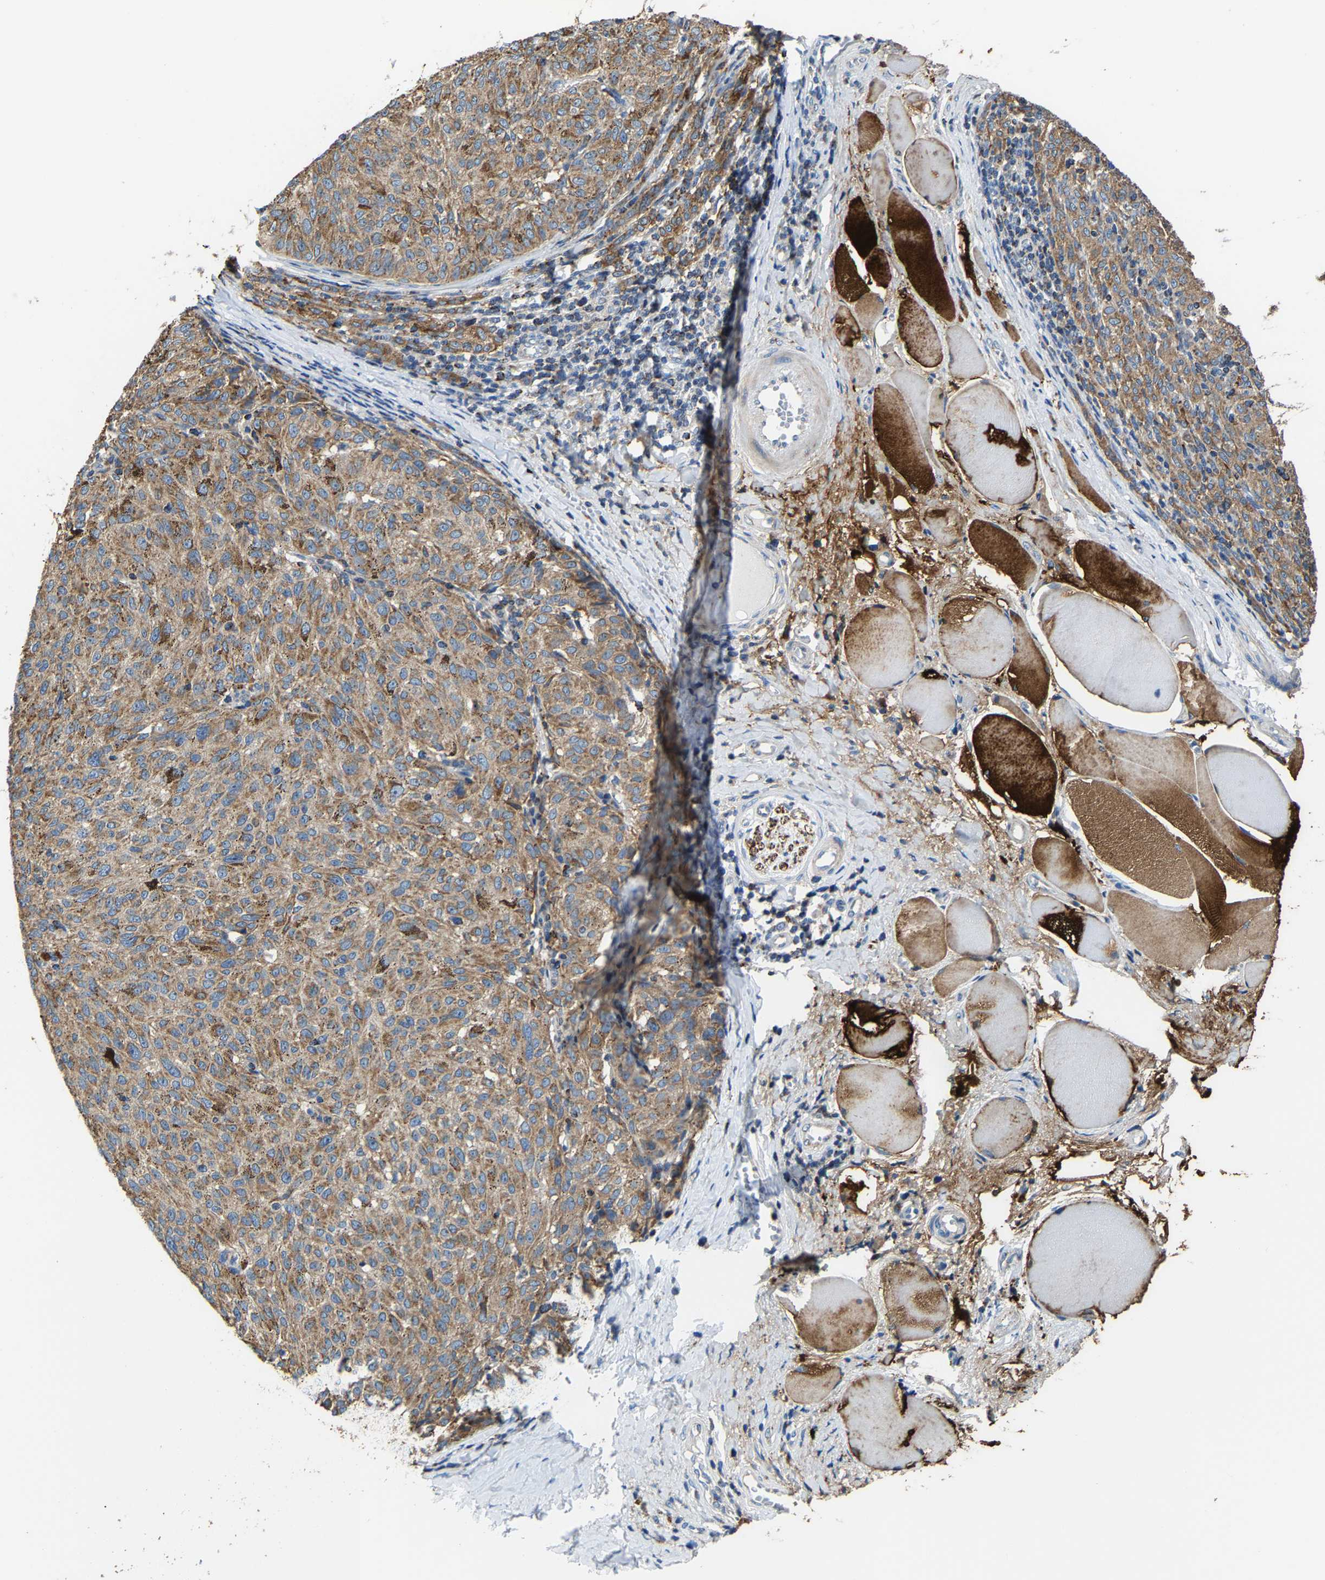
{"staining": {"intensity": "moderate", "quantity": ">75%", "location": "cytoplasmic/membranous"}, "tissue": "melanoma", "cell_type": "Tumor cells", "image_type": "cancer", "snomed": [{"axis": "morphology", "description": "Malignant melanoma, NOS"}, {"axis": "topography", "description": "Skin"}], "caption": "Immunohistochemical staining of human malignant melanoma exhibits medium levels of moderate cytoplasmic/membranous protein staining in about >75% of tumor cells. (Stains: DAB (3,3'-diaminobenzidine) in brown, nuclei in blue, Microscopy: brightfield microscopy at high magnification).", "gene": "AGK", "patient": {"sex": "female", "age": 72}}